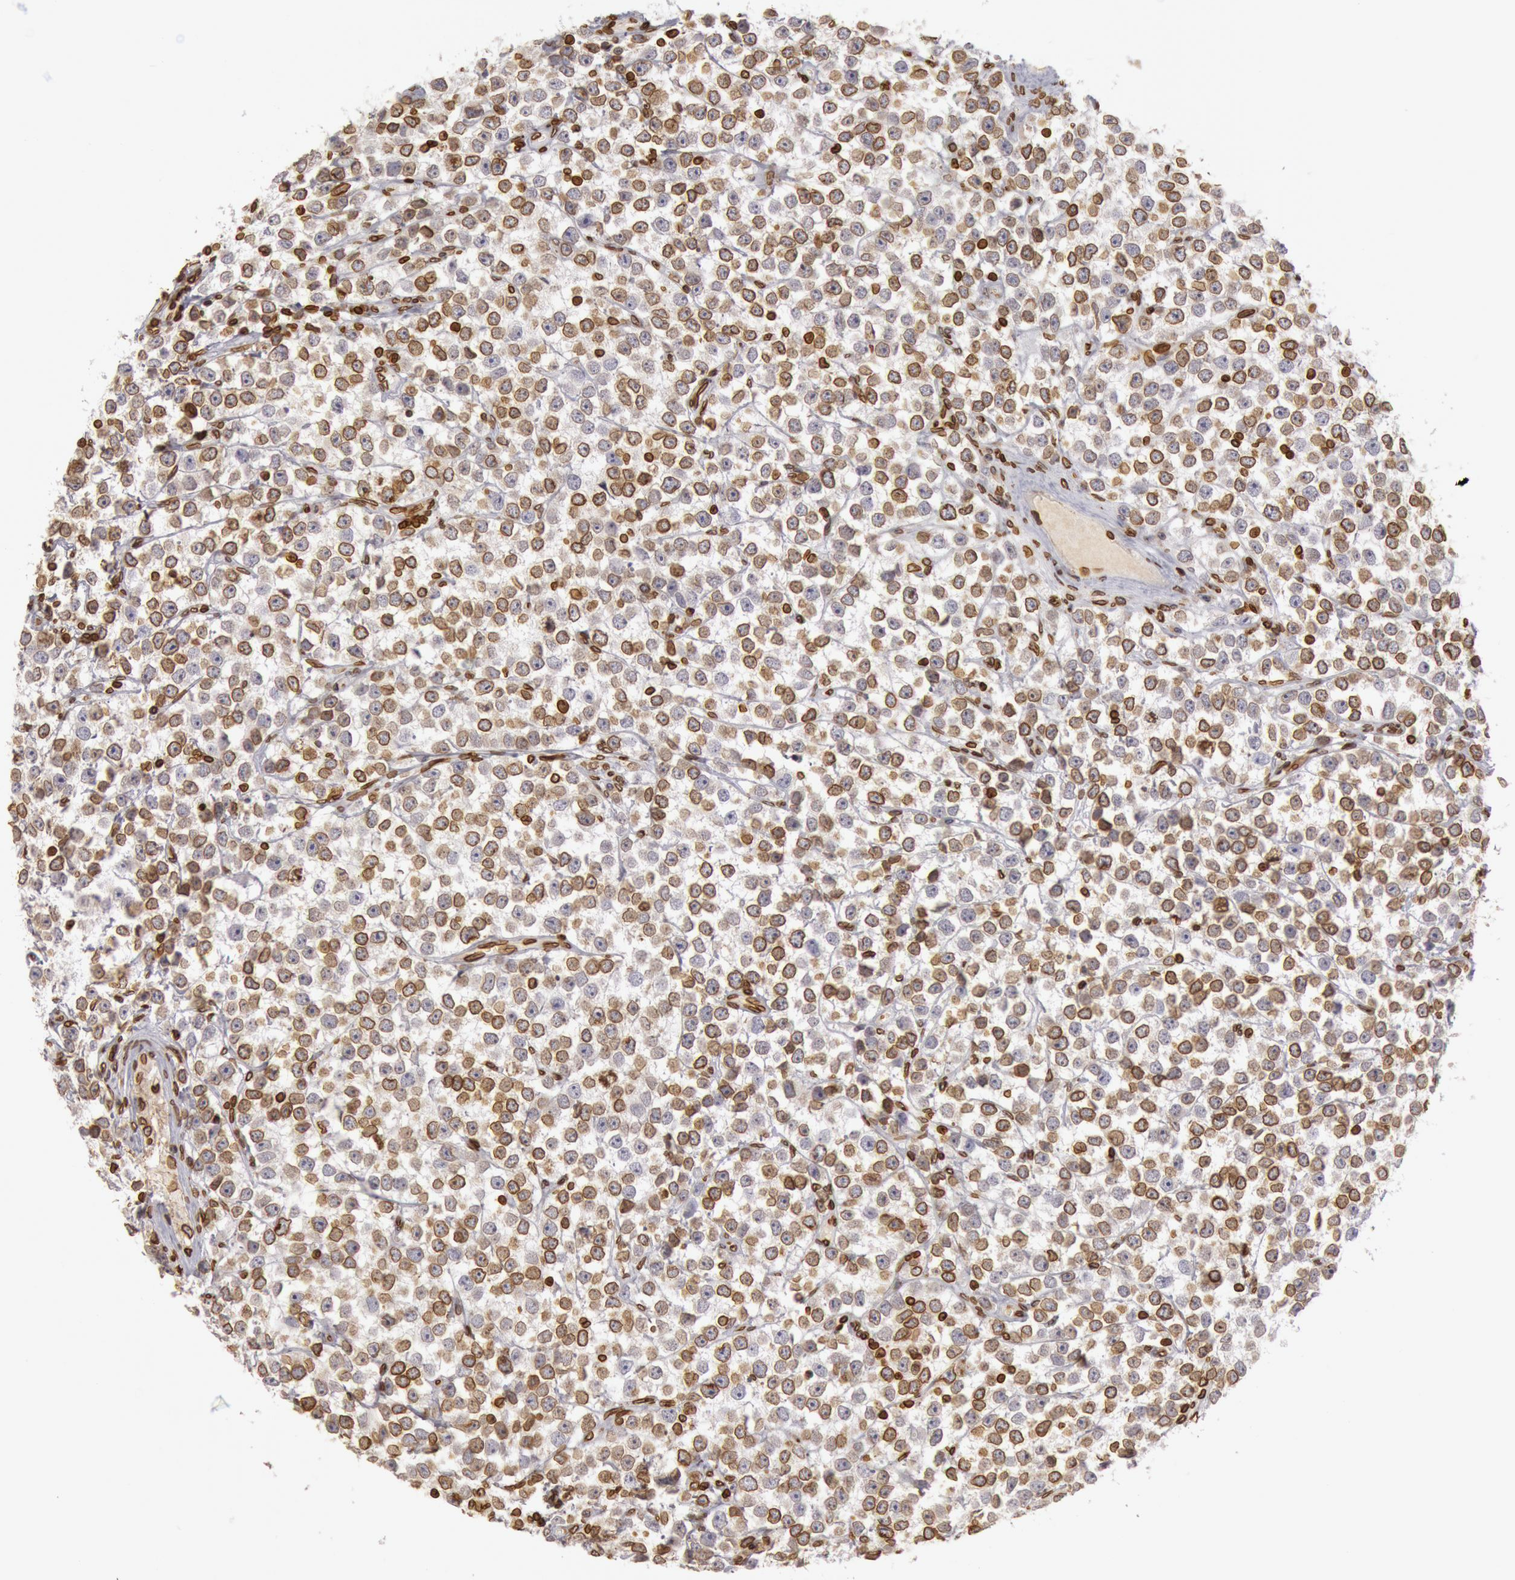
{"staining": {"intensity": "moderate", "quantity": ">75%", "location": "cytoplasmic/membranous,nuclear"}, "tissue": "testis cancer", "cell_type": "Tumor cells", "image_type": "cancer", "snomed": [{"axis": "morphology", "description": "Seminoma, NOS"}, {"axis": "topography", "description": "Testis"}], "caption": "Protein staining exhibits moderate cytoplasmic/membranous and nuclear positivity in about >75% of tumor cells in testis cancer. (Stains: DAB (3,3'-diaminobenzidine) in brown, nuclei in blue, Microscopy: brightfield microscopy at high magnification).", "gene": "SUN2", "patient": {"sex": "male", "age": 25}}